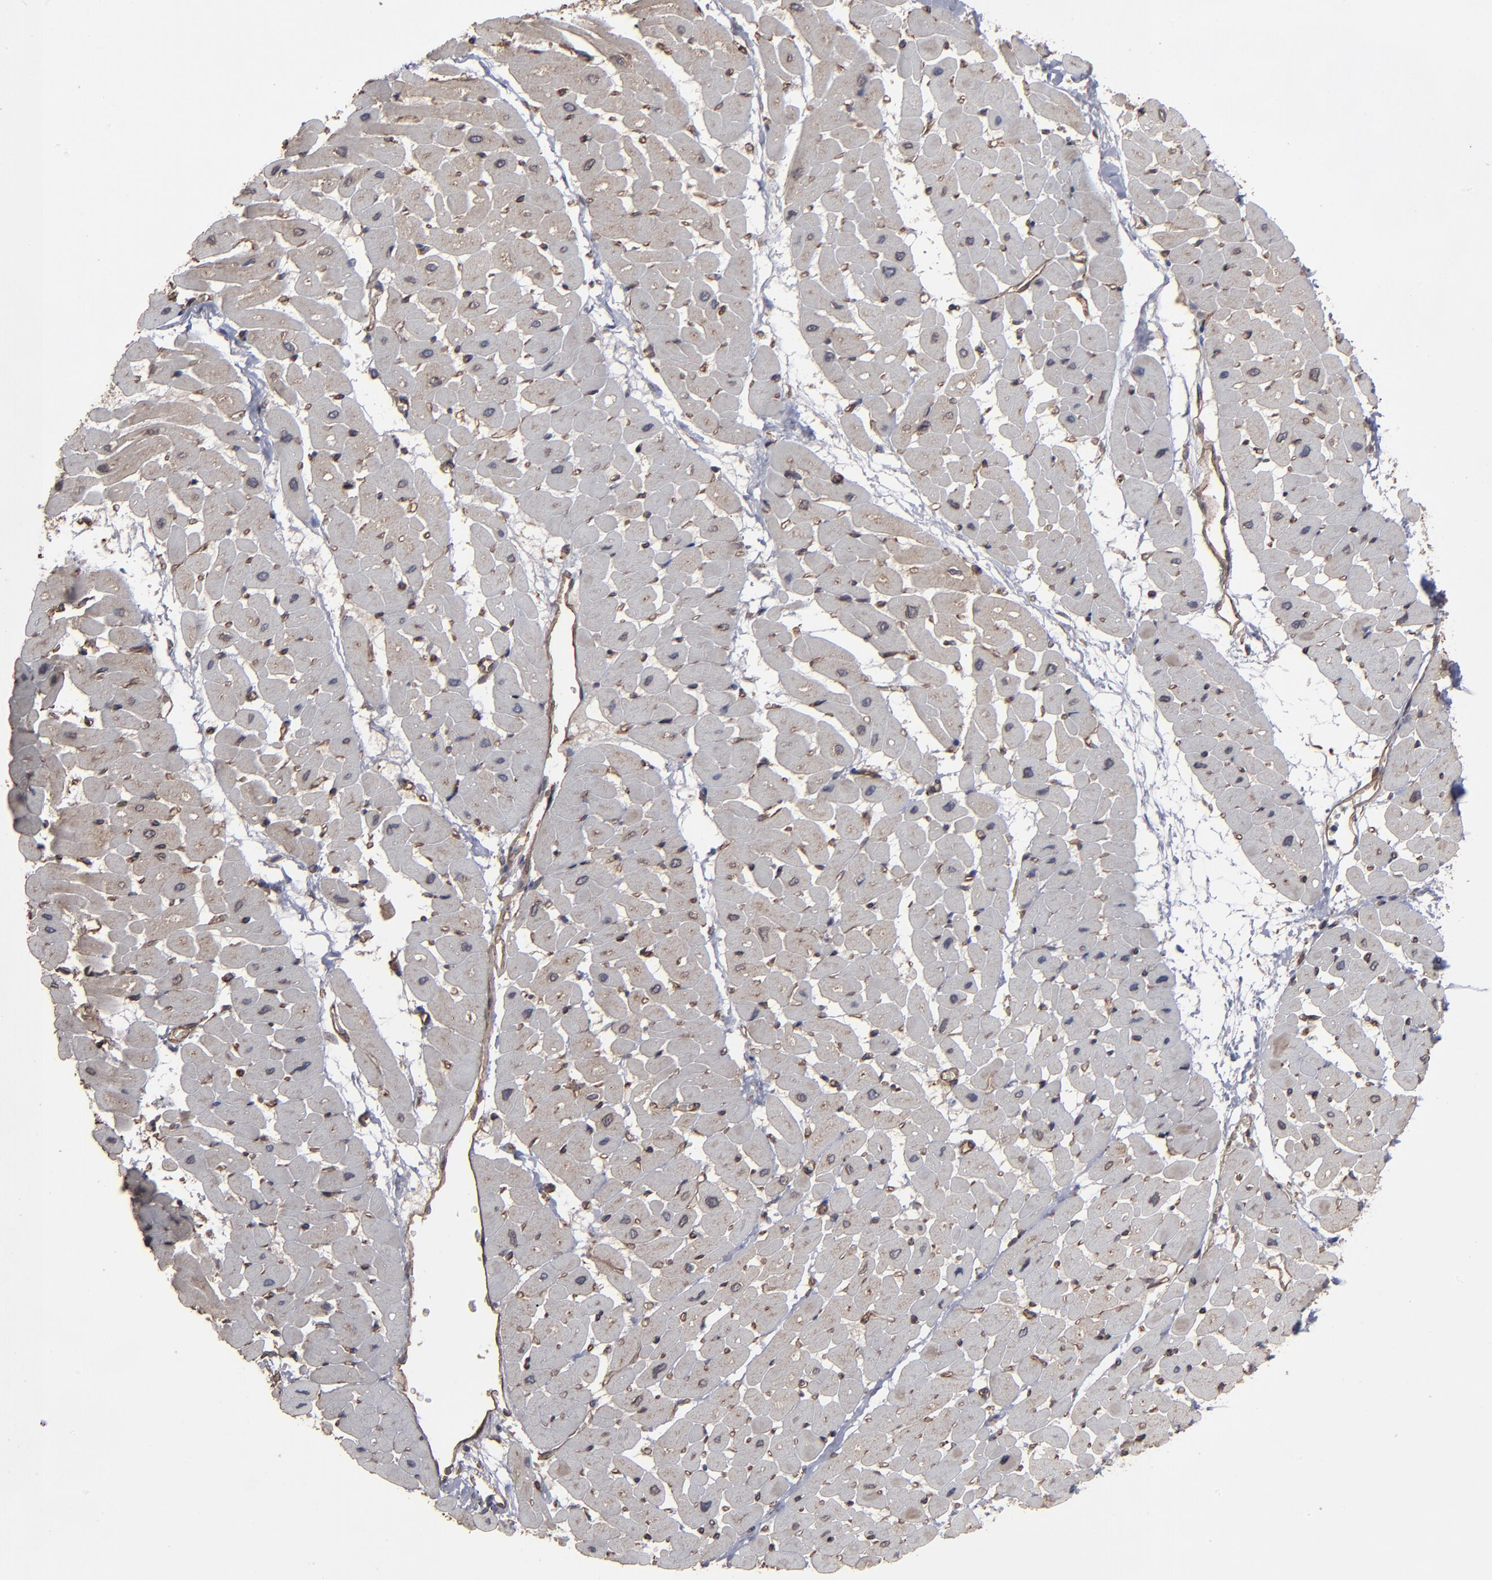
{"staining": {"intensity": "weak", "quantity": ">75%", "location": "cytoplasmic/membranous"}, "tissue": "heart muscle", "cell_type": "Cardiomyocytes", "image_type": "normal", "snomed": [{"axis": "morphology", "description": "Normal tissue, NOS"}, {"axis": "topography", "description": "Heart"}], "caption": "Cardiomyocytes demonstrate low levels of weak cytoplasmic/membranous positivity in approximately >75% of cells in normal human heart muscle. (IHC, brightfield microscopy, high magnification).", "gene": "CNIH1", "patient": {"sex": "male", "age": 45}}